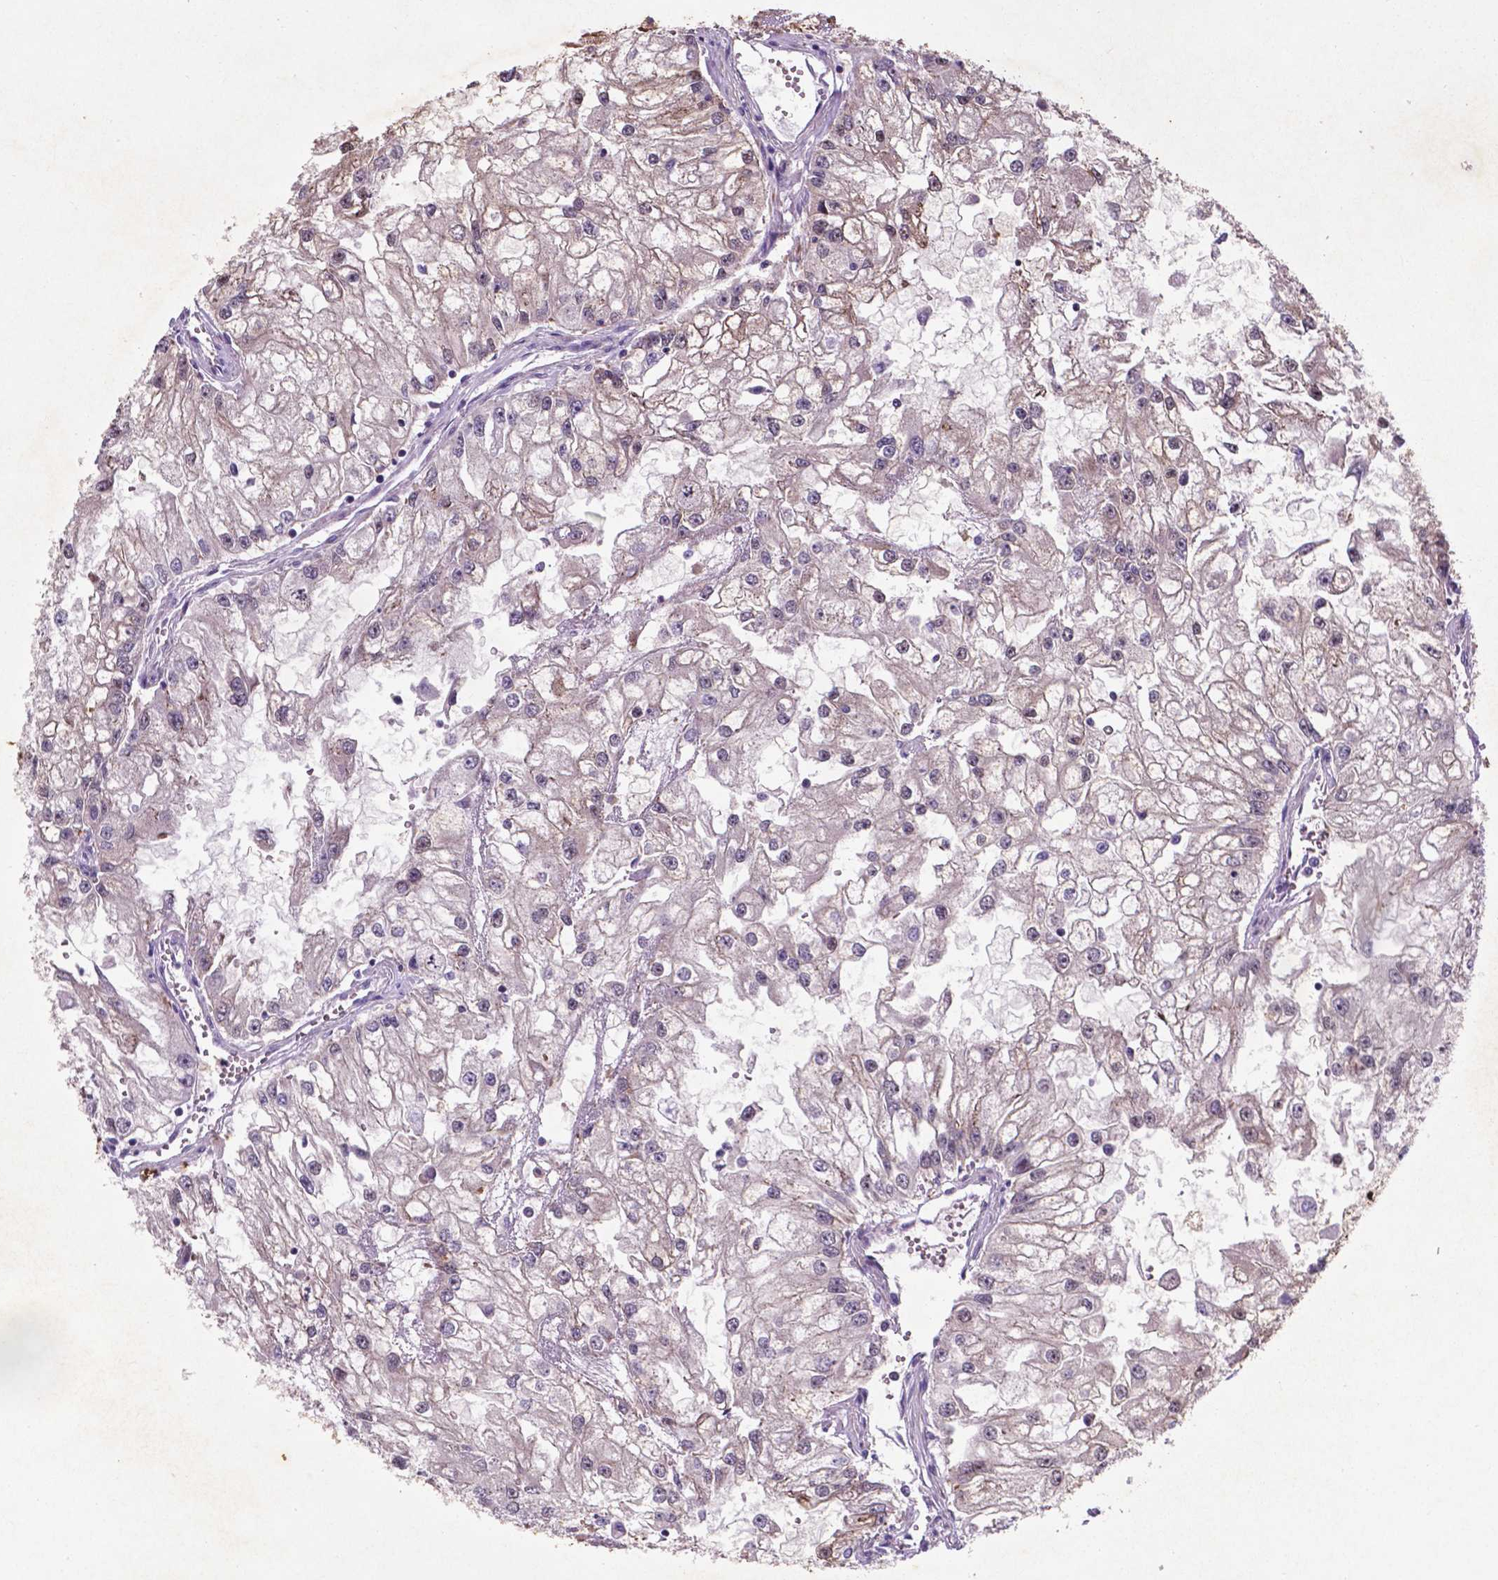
{"staining": {"intensity": "strong", "quantity": "<25%", "location": "nuclear"}, "tissue": "renal cancer", "cell_type": "Tumor cells", "image_type": "cancer", "snomed": [{"axis": "morphology", "description": "Adenocarcinoma, NOS"}, {"axis": "topography", "description": "Kidney"}], "caption": "Immunohistochemical staining of renal adenocarcinoma reveals medium levels of strong nuclear protein positivity in about <25% of tumor cells.", "gene": "TM4SF20", "patient": {"sex": "male", "age": 59}}